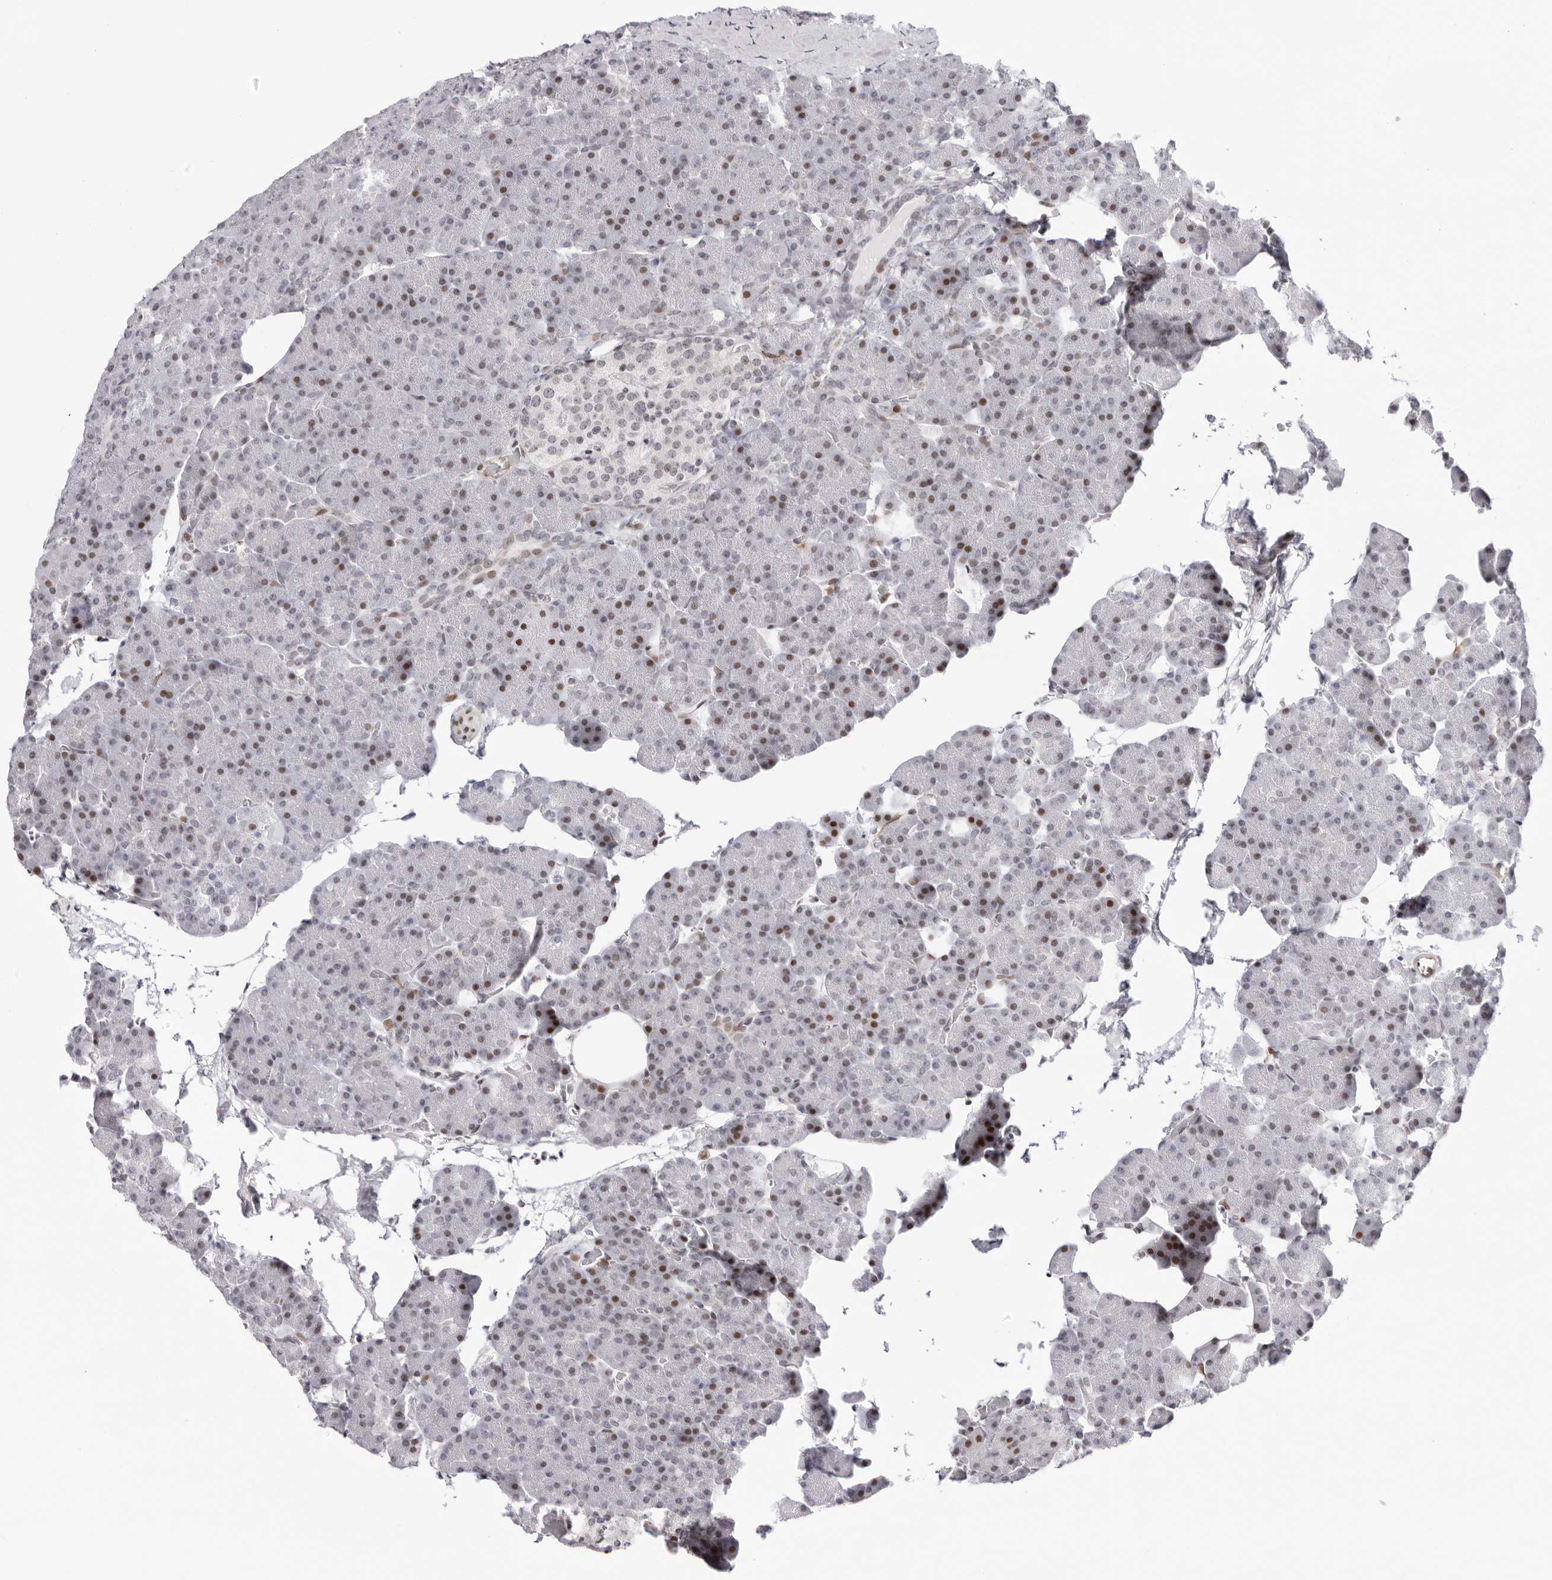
{"staining": {"intensity": "moderate", "quantity": "<25%", "location": "nuclear"}, "tissue": "pancreas", "cell_type": "Exocrine glandular cells", "image_type": "normal", "snomed": [{"axis": "morphology", "description": "Normal tissue, NOS"}, {"axis": "morphology", "description": "Carcinoid, malignant, NOS"}, {"axis": "topography", "description": "Pancreas"}], "caption": "Immunohistochemistry (DAB) staining of unremarkable human pancreas displays moderate nuclear protein positivity in about <25% of exocrine glandular cells. Ihc stains the protein of interest in brown and the nuclei are stained blue.", "gene": "NTPCR", "patient": {"sex": "female", "age": 35}}